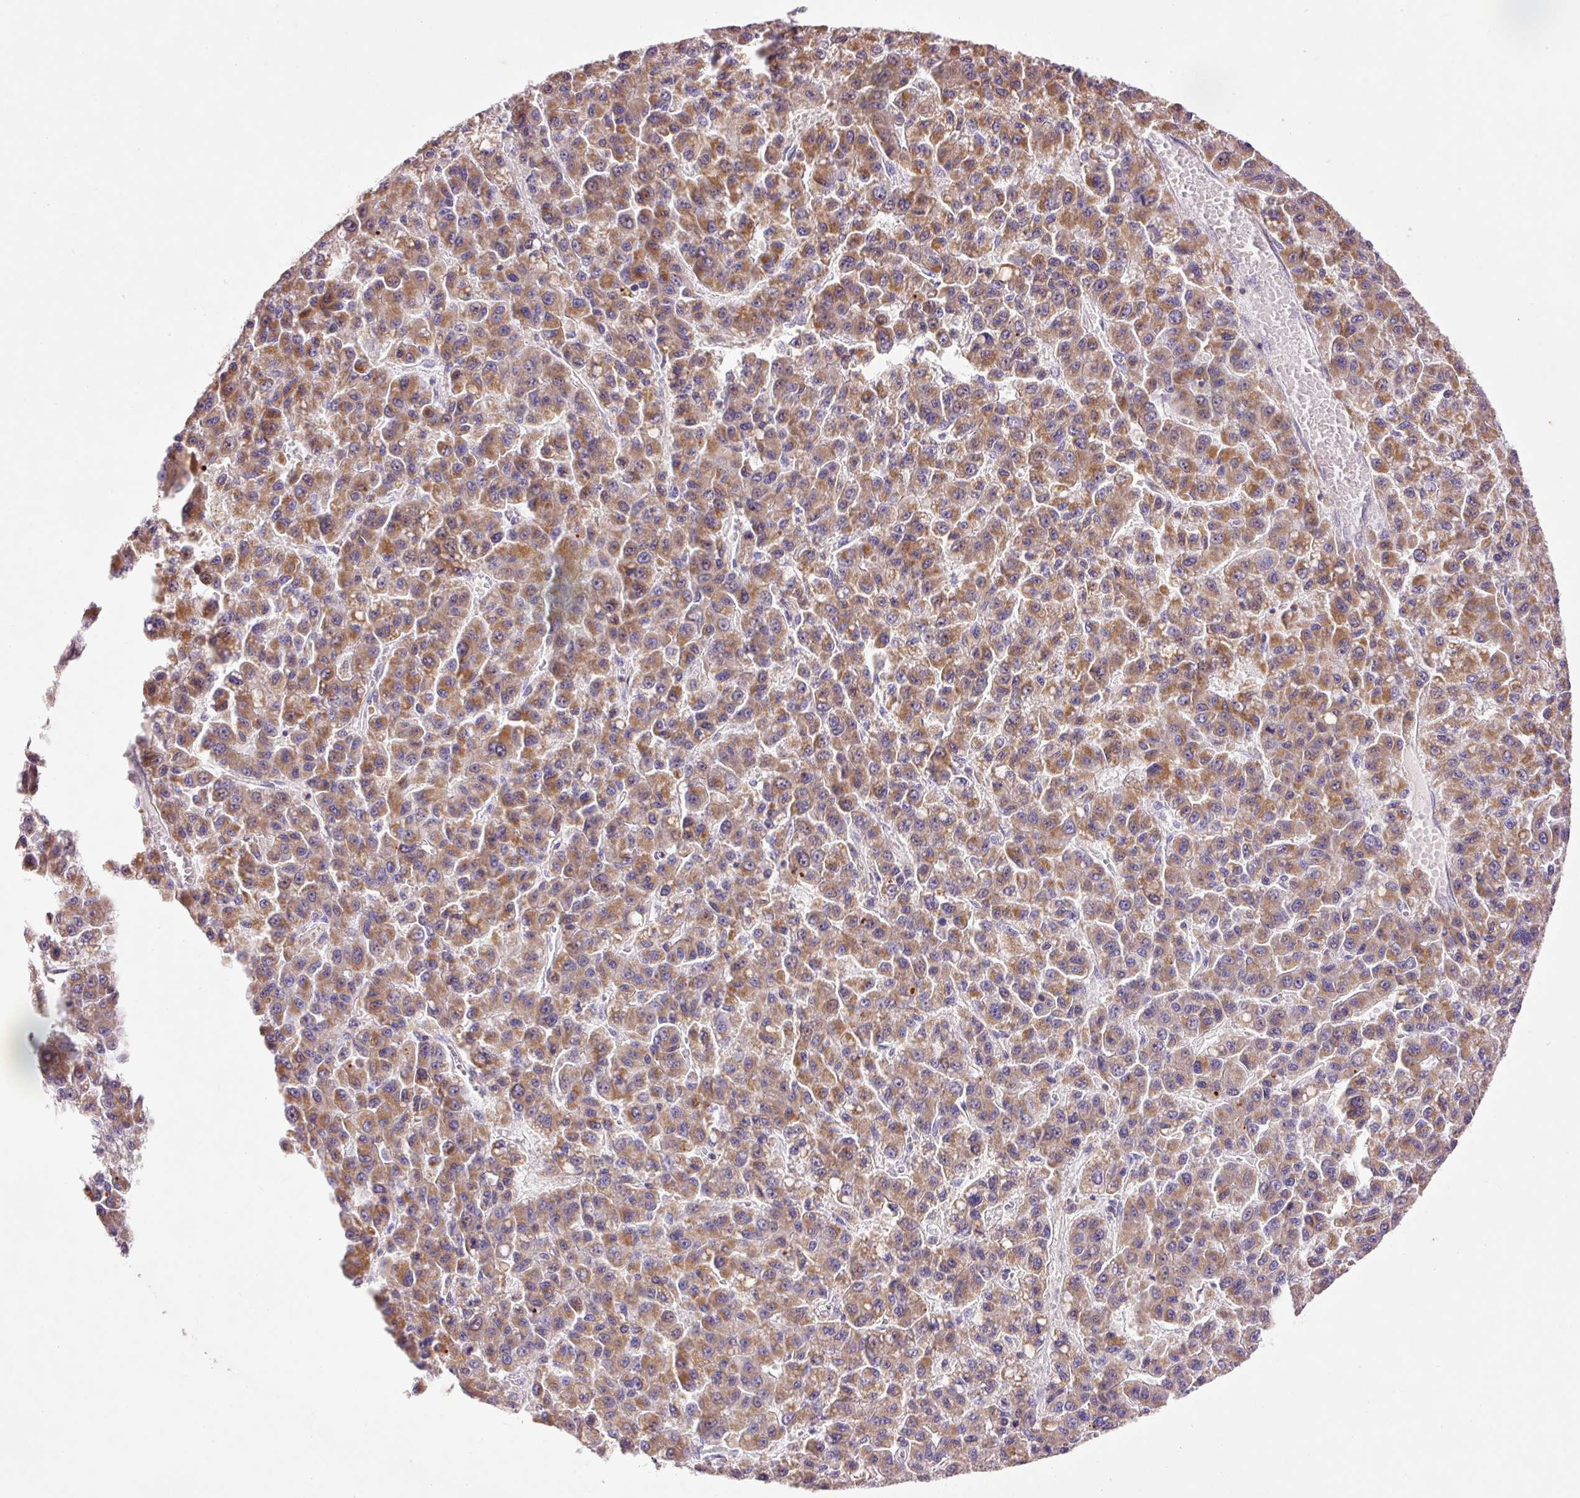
{"staining": {"intensity": "moderate", "quantity": ">75%", "location": "cytoplasmic/membranous"}, "tissue": "liver cancer", "cell_type": "Tumor cells", "image_type": "cancer", "snomed": [{"axis": "morphology", "description": "Carcinoma, Hepatocellular, NOS"}, {"axis": "topography", "description": "Liver"}], "caption": "Human liver hepatocellular carcinoma stained for a protein (brown) displays moderate cytoplasmic/membranous positive expression in approximately >75% of tumor cells.", "gene": "IMMT", "patient": {"sex": "male", "age": 70}}